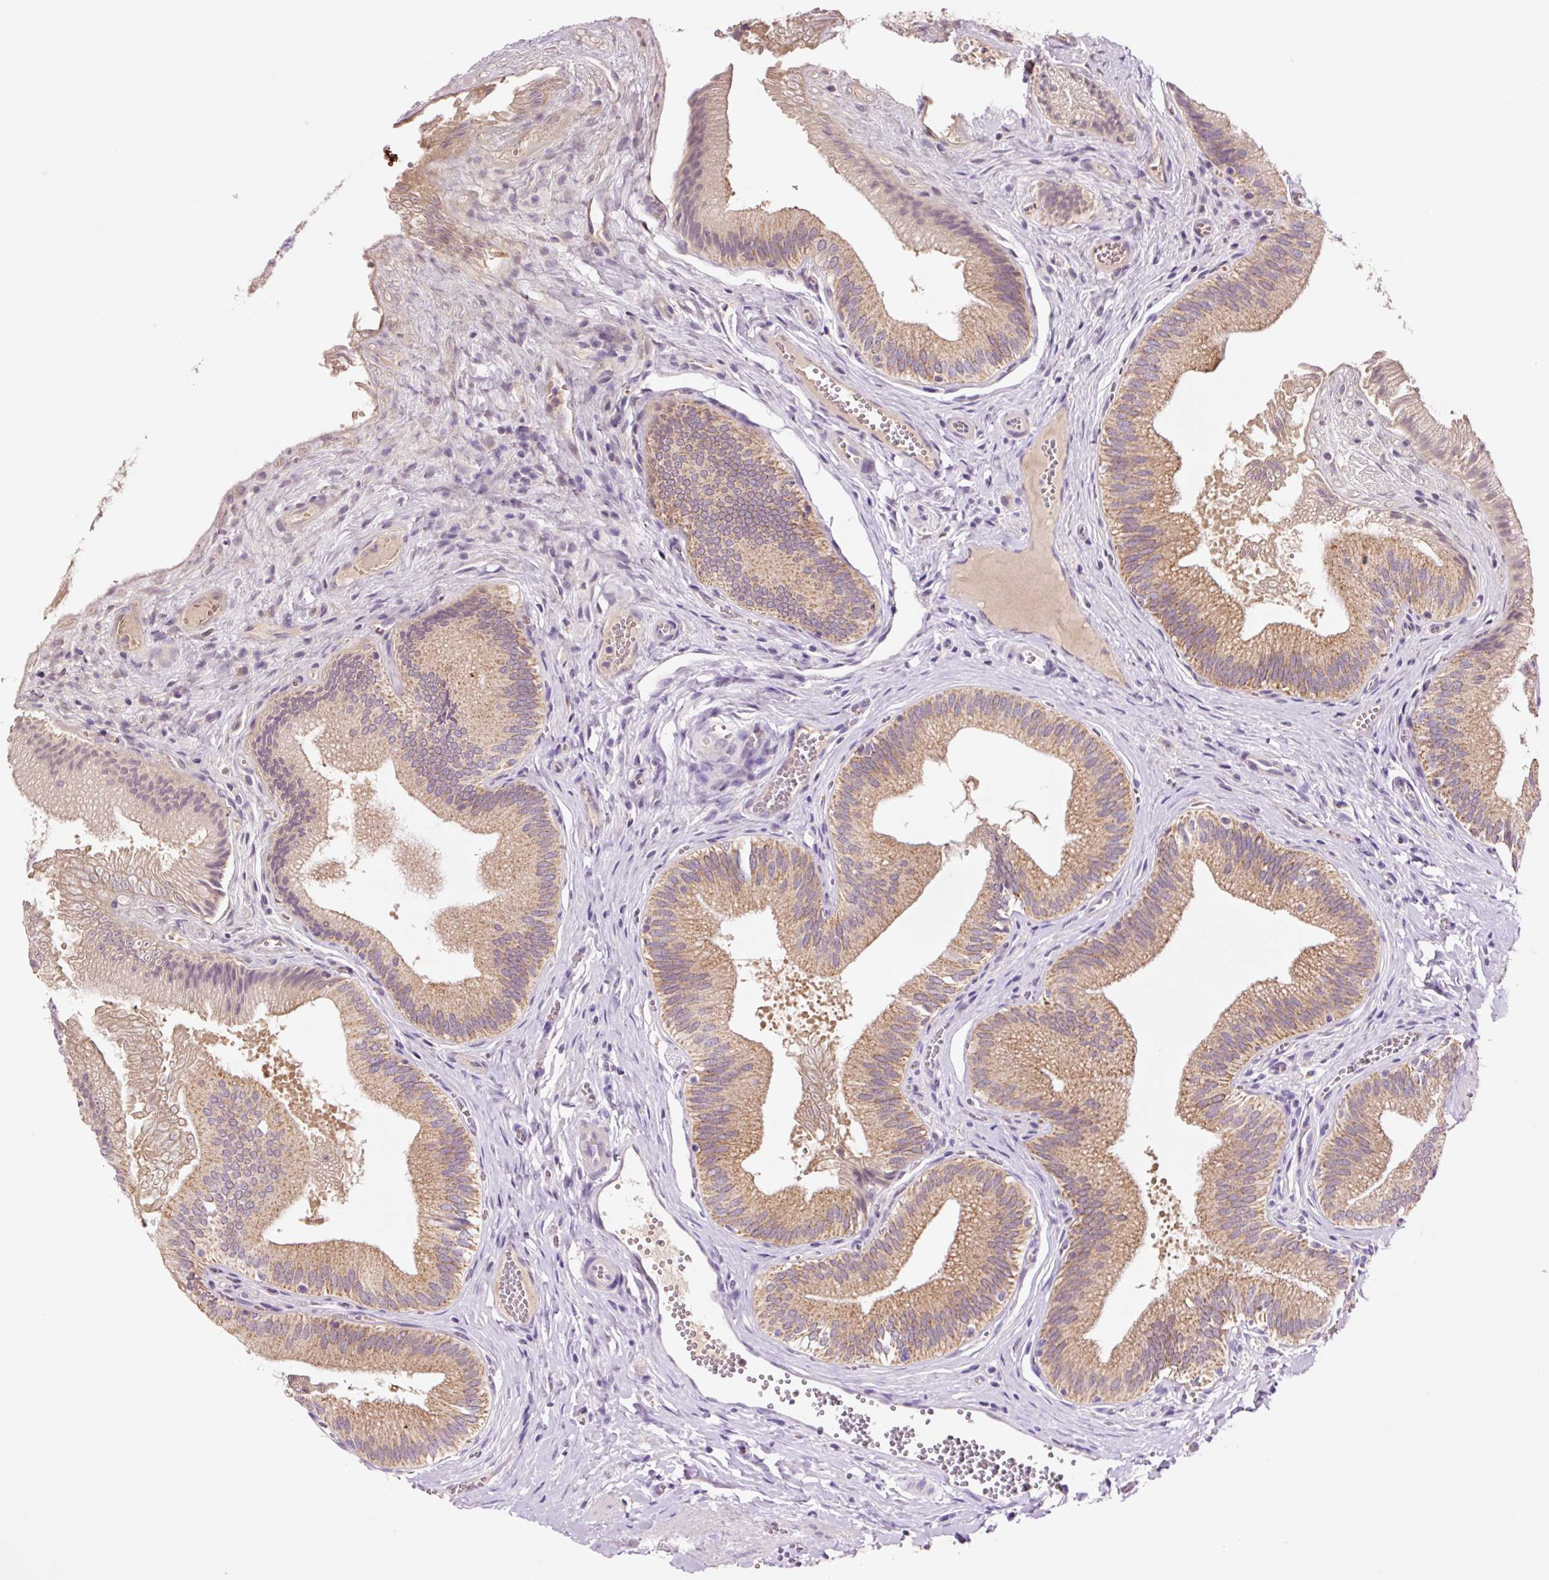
{"staining": {"intensity": "strong", "quantity": "25%-75%", "location": "cytoplasmic/membranous"}, "tissue": "gallbladder", "cell_type": "Glandular cells", "image_type": "normal", "snomed": [{"axis": "morphology", "description": "Normal tissue, NOS"}, {"axis": "topography", "description": "Gallbladder"}], "caption": "A histopathology image of gallbladder stained for a protein reveals strong cytoplasmic/membranous brown staining in glandular cells. The staining was performed using DAB to visualize the protein expression in brown, while the nuclei were stained in blue with hematoxylin (Magnification: 20x).", "gene": "PCK2", "patient": {"sex": "male", "age": 17}}